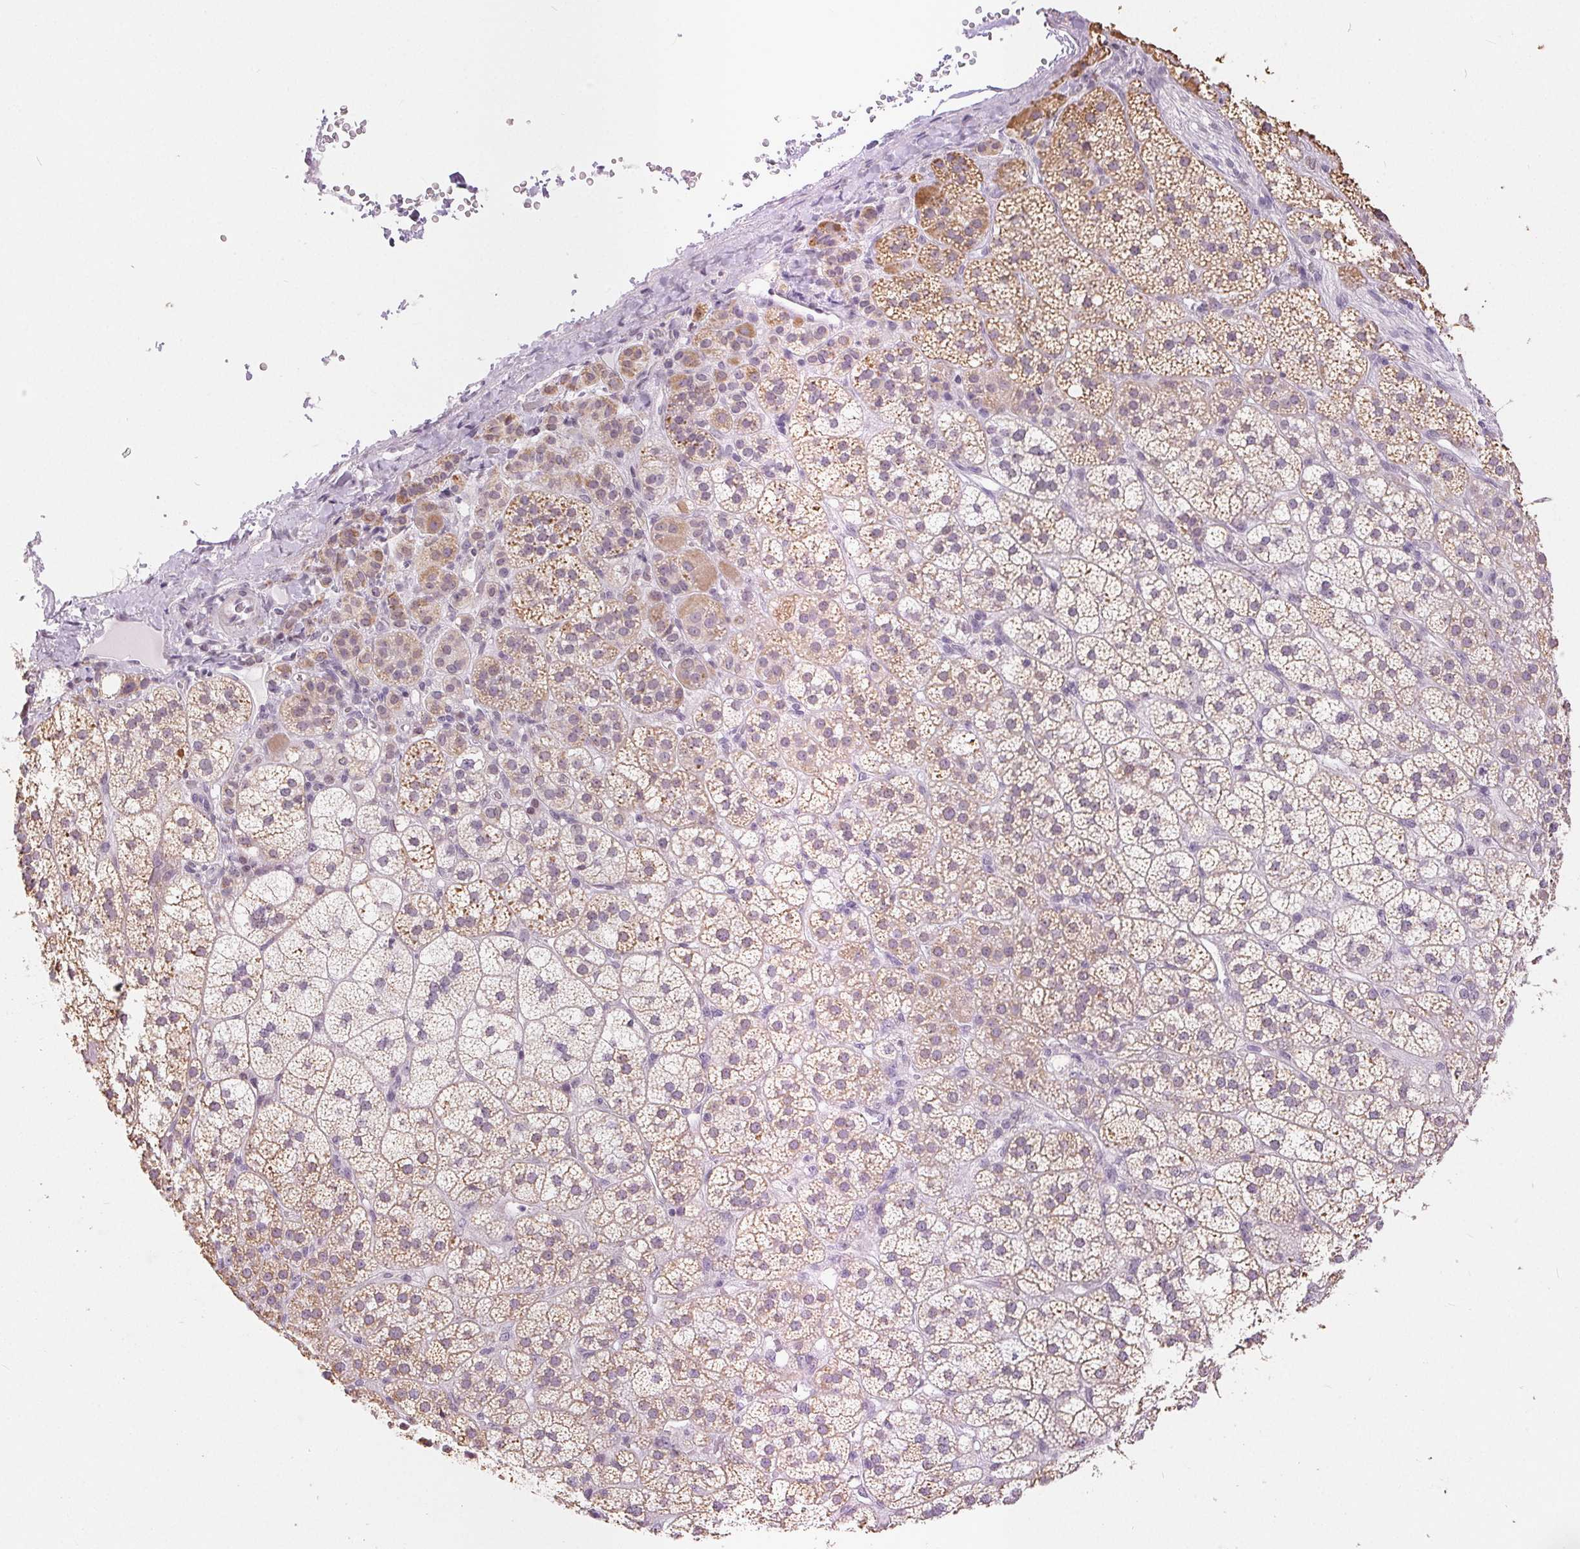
{"staining": {"intensity": "moderate", "quantity": "25%-75%", "location": "cytoplasmic/membranous"}, "tissue": "adrenal gland", "cell_type": "Glandular cells", "image_type": "normal", "snomed": [{"axis": "morphology", "description": "Normal tissue, NOS"}, {"axis": "topography", "description": "Adrenal gland"}], "caption": "The micrograph exhibits immunohistochemical staining of unremarkable adrenal gland. There is moderate cytoplasmic/membranous staining is appreciated in about 25%-75% of glandular cells. The protein is shown in brown color, while the nuclei are stained blue.", "gene": "POU2F2", "patient": {"sex": "female", "age": 60}}